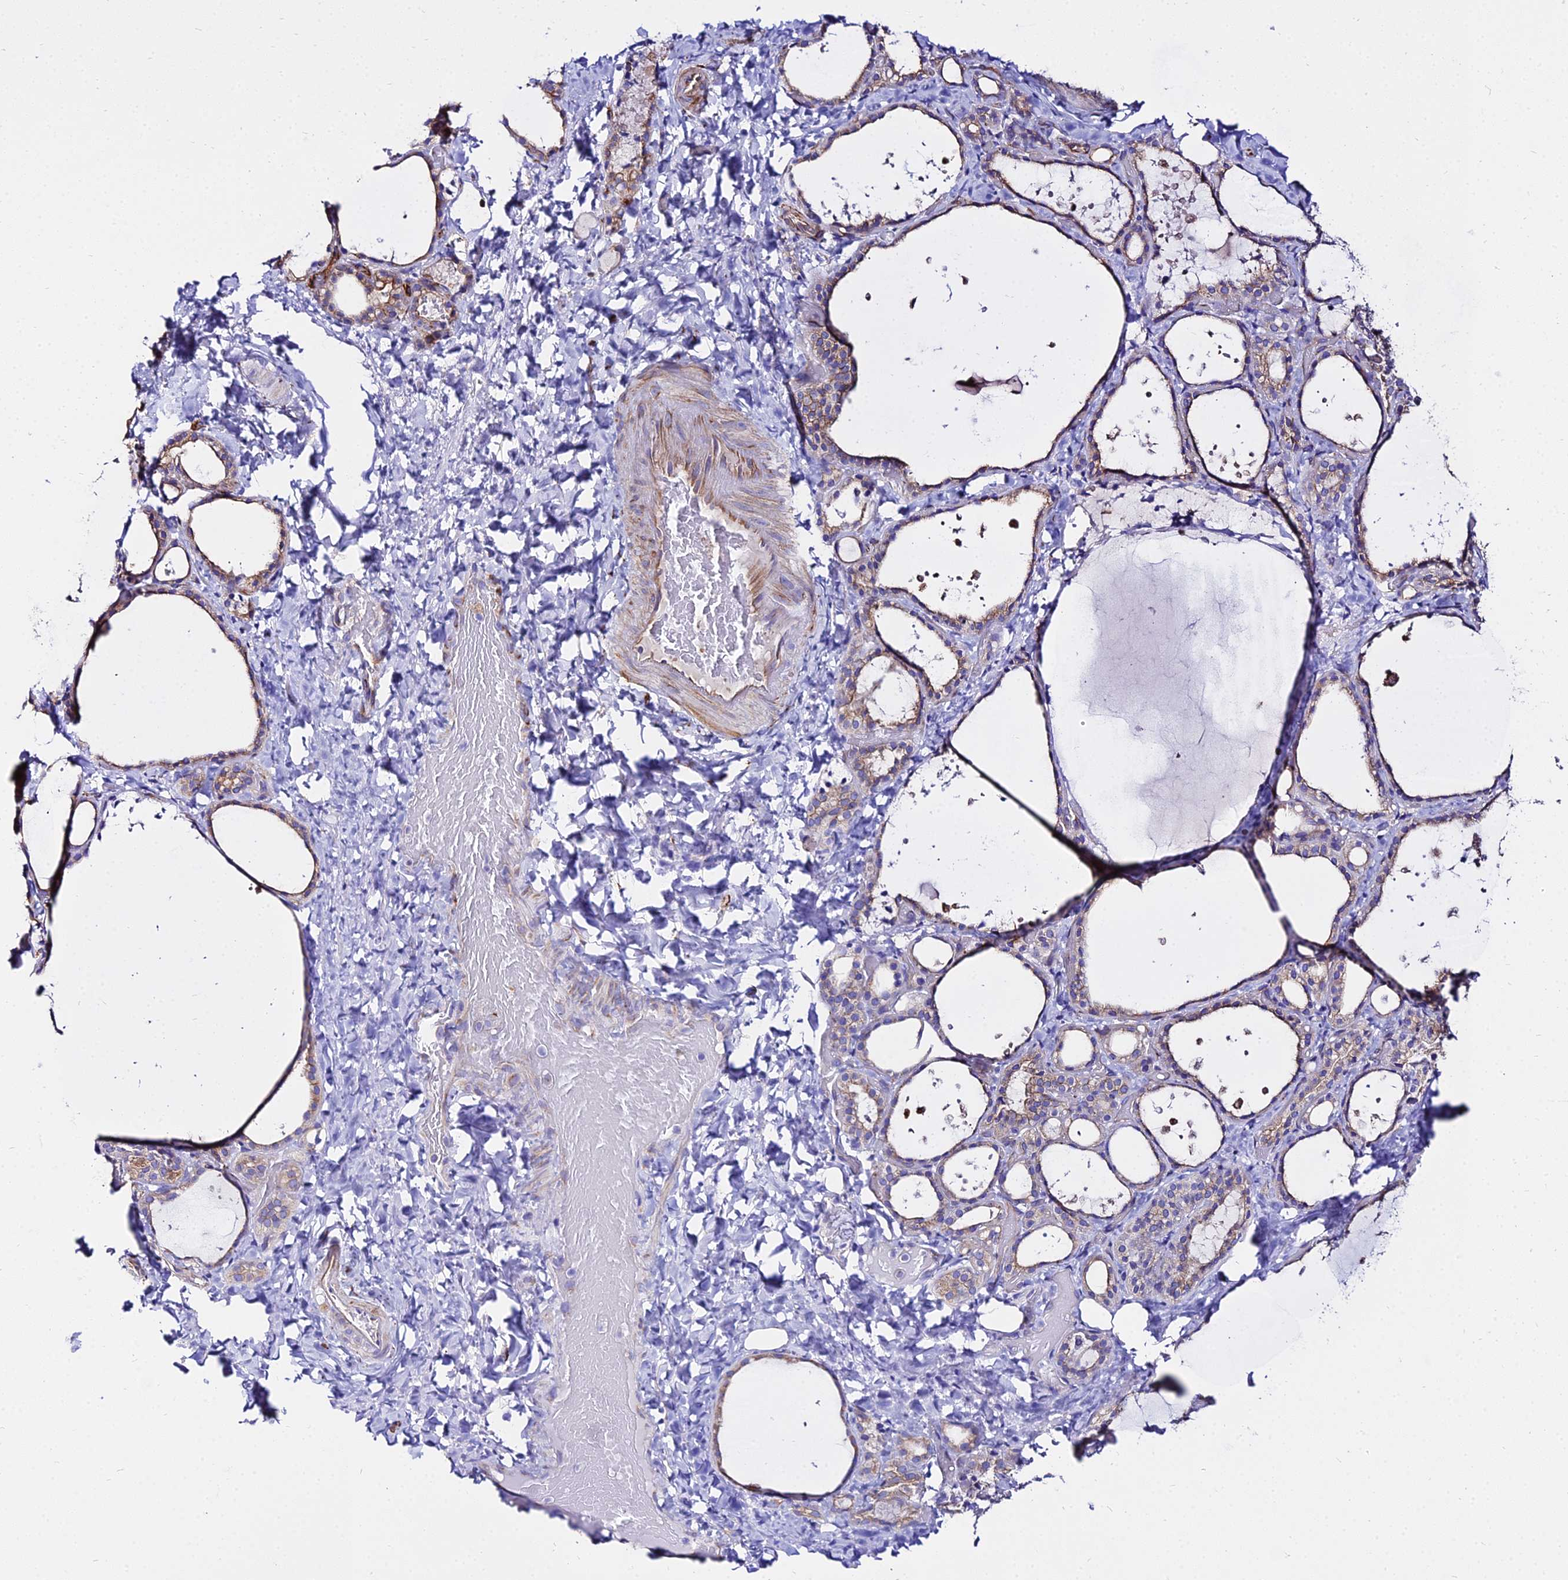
{"staining": {"intensity": "moderate", "quantity": "25%-75%", "location": "cytoplasmic/membranous"}, "tissue": "thyroid gland", "cell_type": "Glandular cells", "image_type": "normal", "snomed": [{"axis": "morphology", "description": "Normal tissue, NOS"}, {"axis": "topography", "description": "Thyroid gland"}], "caption": "The image displays a brown stain indicating the presence of a protein in the cytoplasmic/membranous of glandular cells in thyroid gland.", "gene": "TUBA1A", "patient": {"sex": "female", "age": 44}}